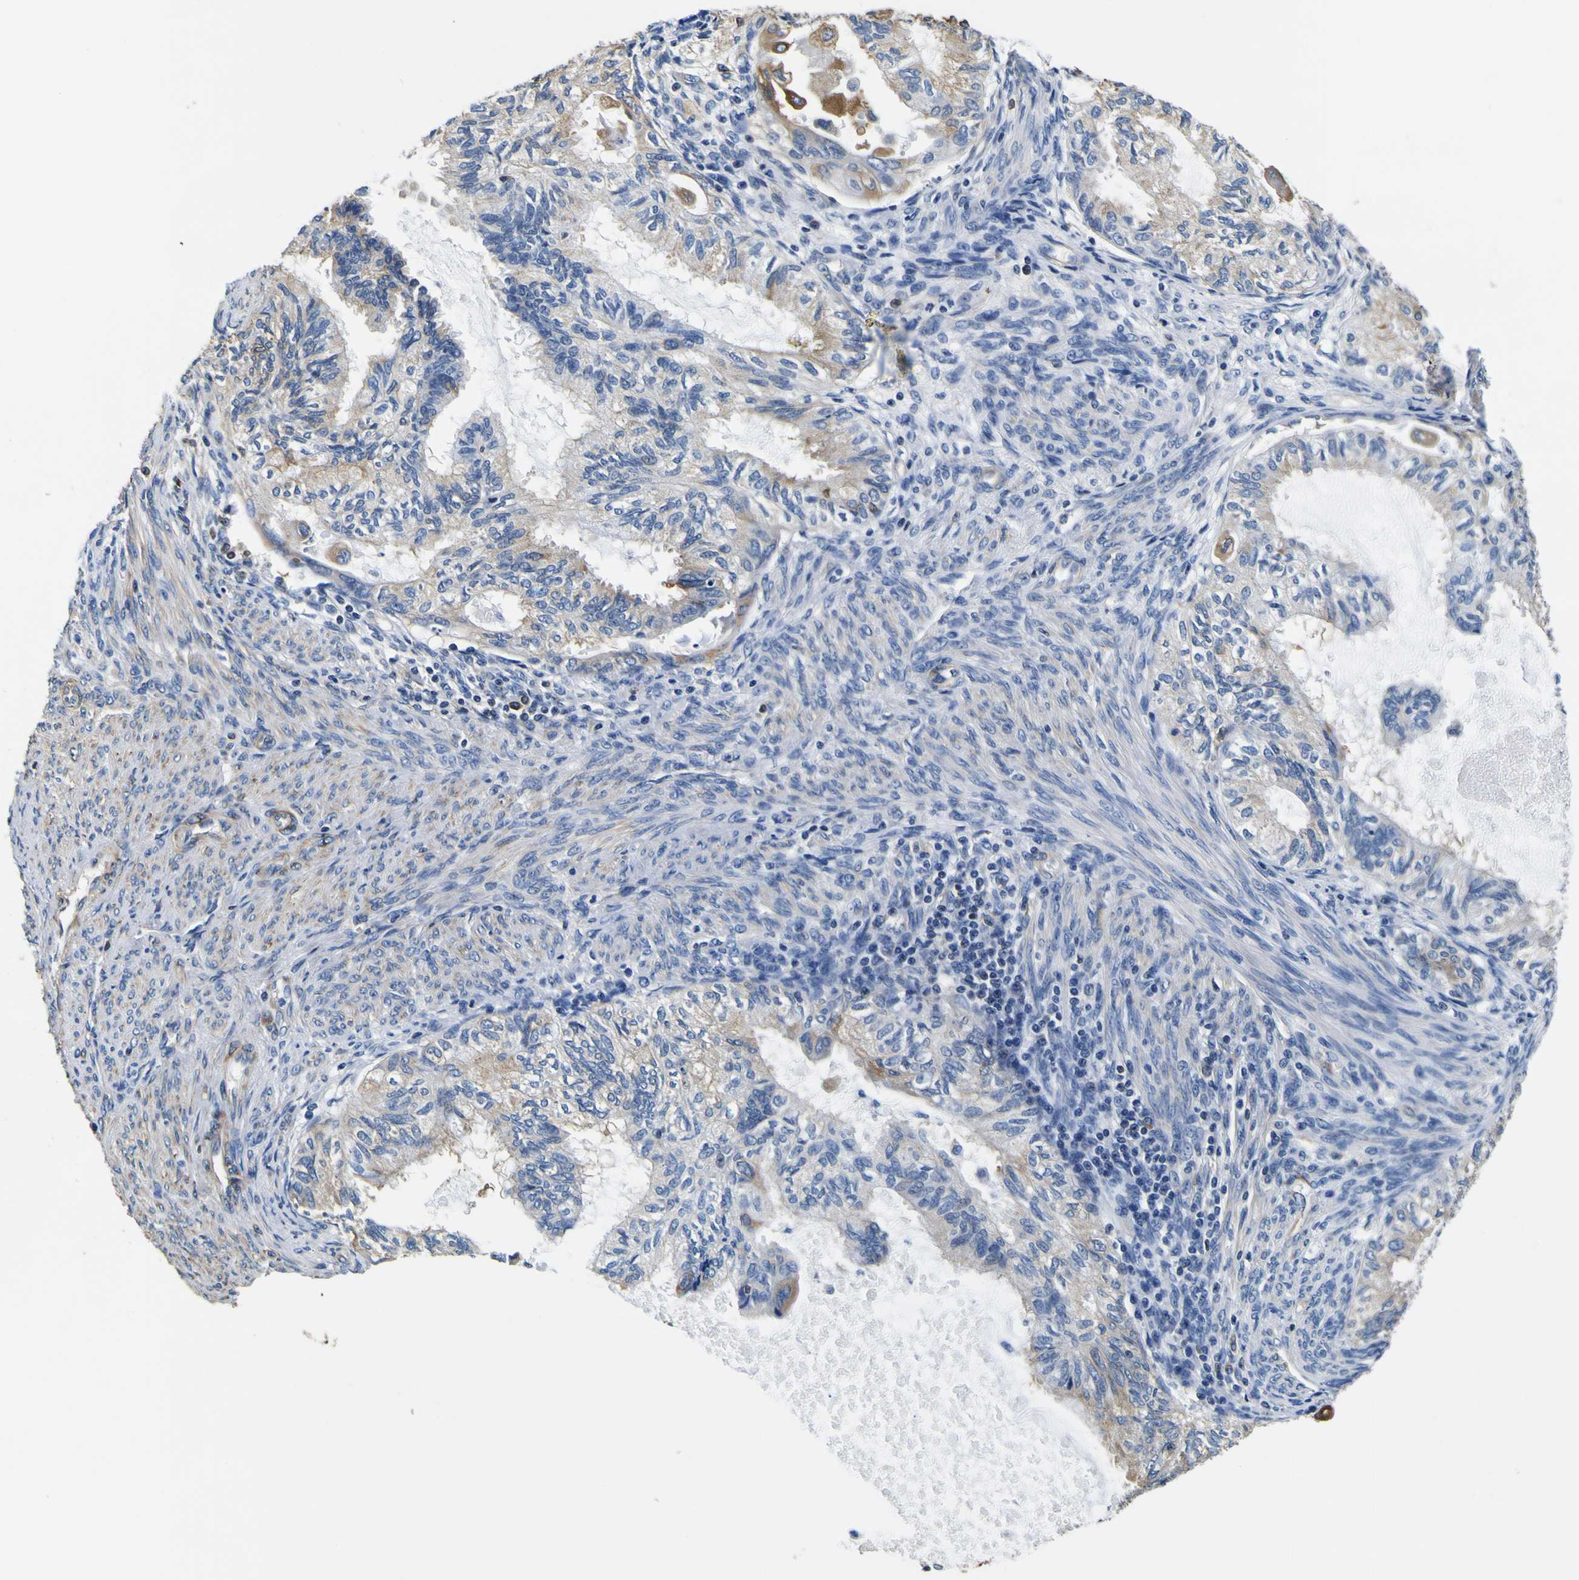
{"staining": {"intensity": "weak", "quantity": ">75%", "location": "cytoplasmic/membranous"}, "tissue": "cervical cancer", "cell_type": "Tumor cells", "image_type": "cancer", "snomed": [{"axis": "morphology", "description": "Normal tissue, NOS"}, {"axis": "morphology", "description": "Adenocarcinoma, NOS"}, {"axis": "topography", "description": "Cervix"}, {"axis": "topography", "description": "Endometrium"}], "caption": "Immunohistochemistry photomicrograph of neoplastic tissue: human cervical adenocarcinoma stained using immunohistochemistry exhibits low levels of weak protein expression localized specifically in the cytoplasmic/membranous of tumor cells, appearing as a cytoplasmic/membranous brown color.", "gene": "TUBA1B", "patient": {"sex": "female", "age": 86}}